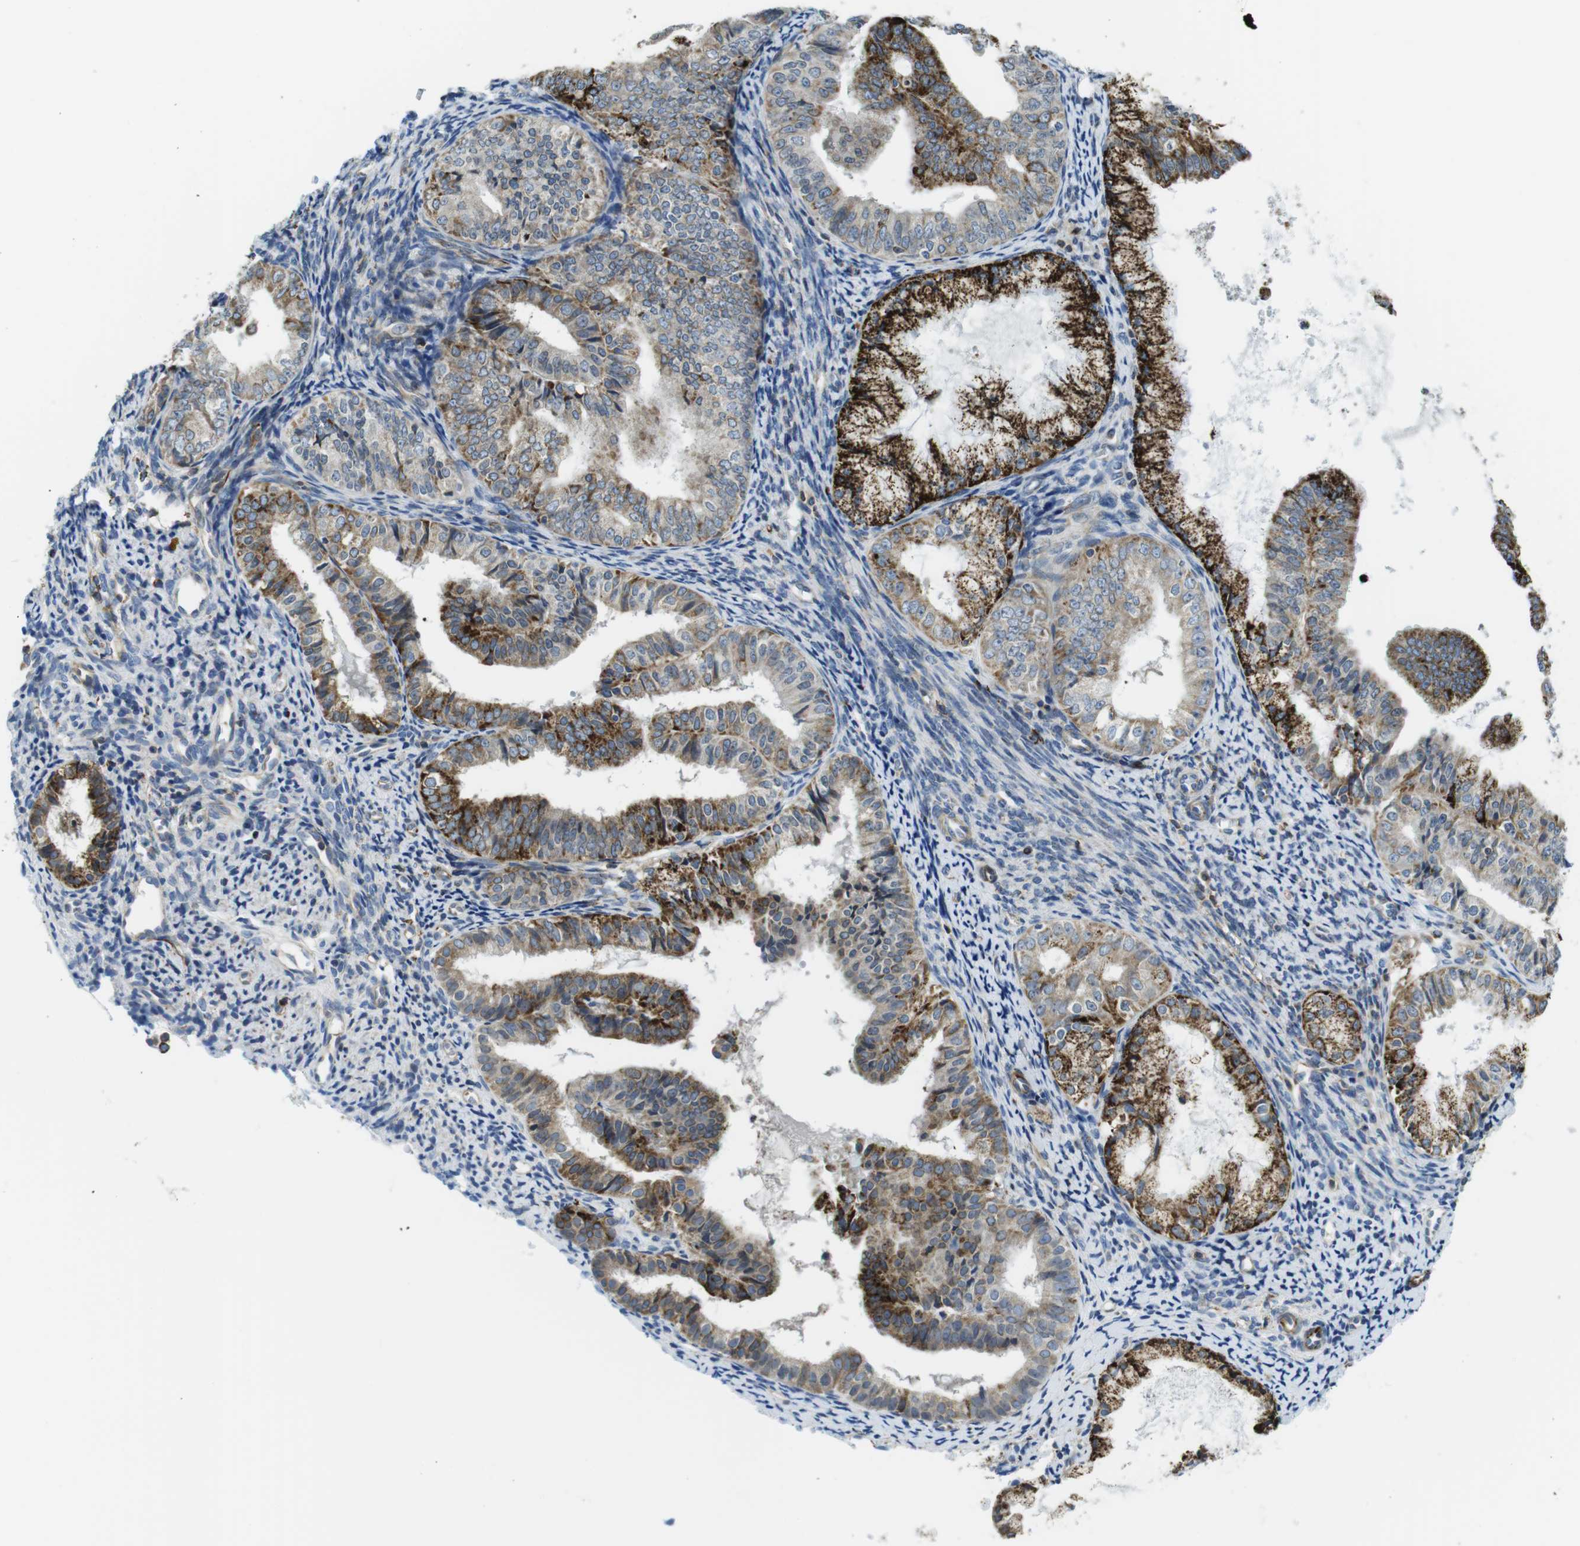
{"staining": {"intensity": "weak", "quantity": ">75%", "location": "cytoplasmic/membranous"}, "tissue": "endometrial cancer", "cell_type": "Tumor cells", "image_type": "cancer", "snomed": [{"axis": "morphology", "description": "Adenocarcinoma, NOS"}, {"axis": "topography", "description": "Endometrium"}], "caption": "Tumor cells show low levels of weak cytoplasmic/membranous expression in approximately >75% of cells in endometrial adenocarcinoma.", "gene": "KCNE3", "patient": {"sex": "female", "age": 63}}